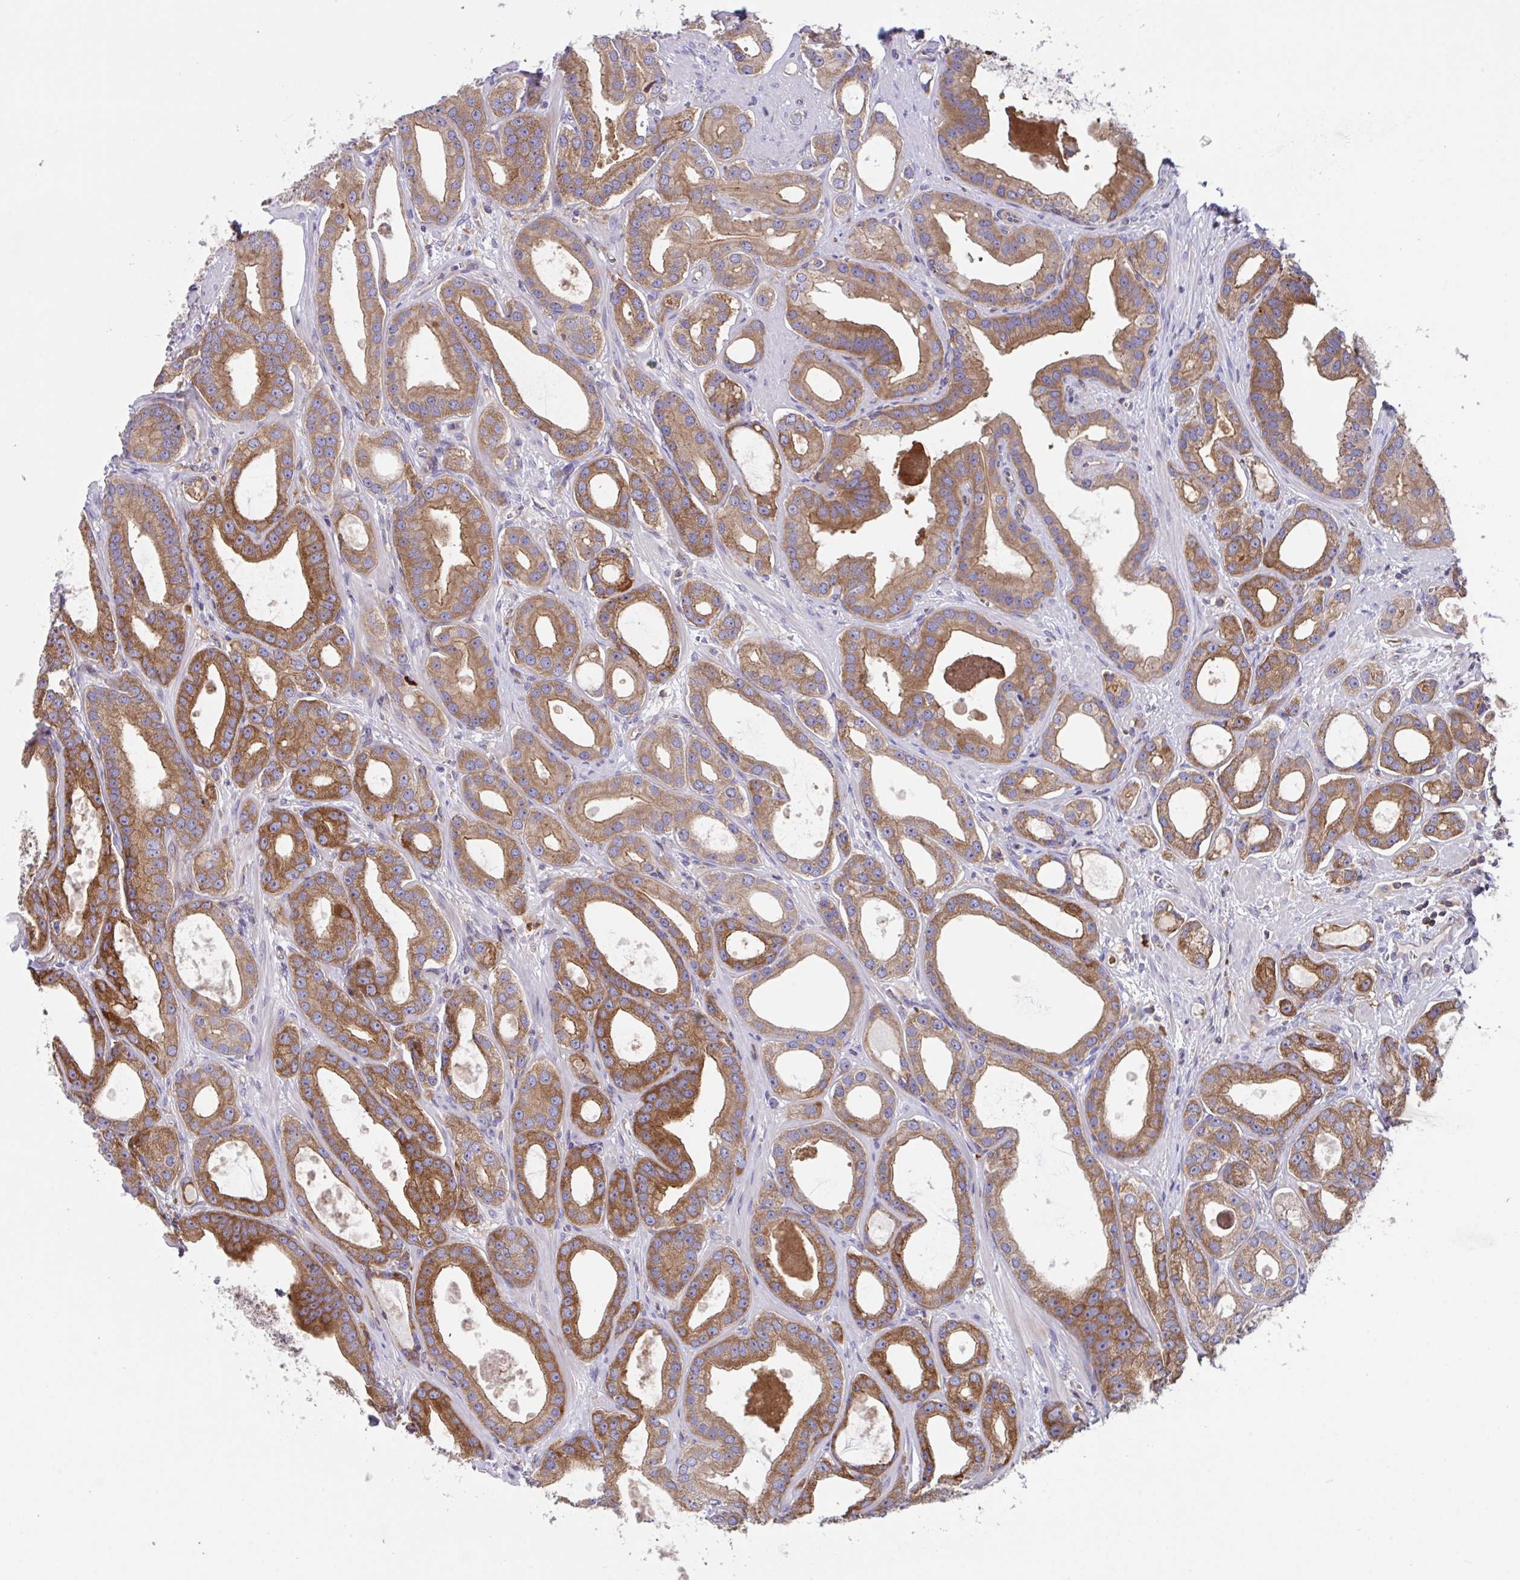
{"staining": {"intensity": "strong", "quantity": ">75%", "location": "cytoplasmic/membranous"}, "tissue": "prostate cancer", "cell_type": "Tumor cells", "image_type": "cancer", "snomed": [{"axis": "morphology", "description": "Adenocarcinoma, High grade"}, {"axis": "topography", "description": "Prostate"}], "caption": "DAB immunohistochemical staining of adenocarcinoma (high-grade) (prostate) reveals strong cytoplasmic/membranous protein positivity in approximately >75% of tumor cells.", "gene": "YARS2", "patient": {"sex": "male", "age": 65}}